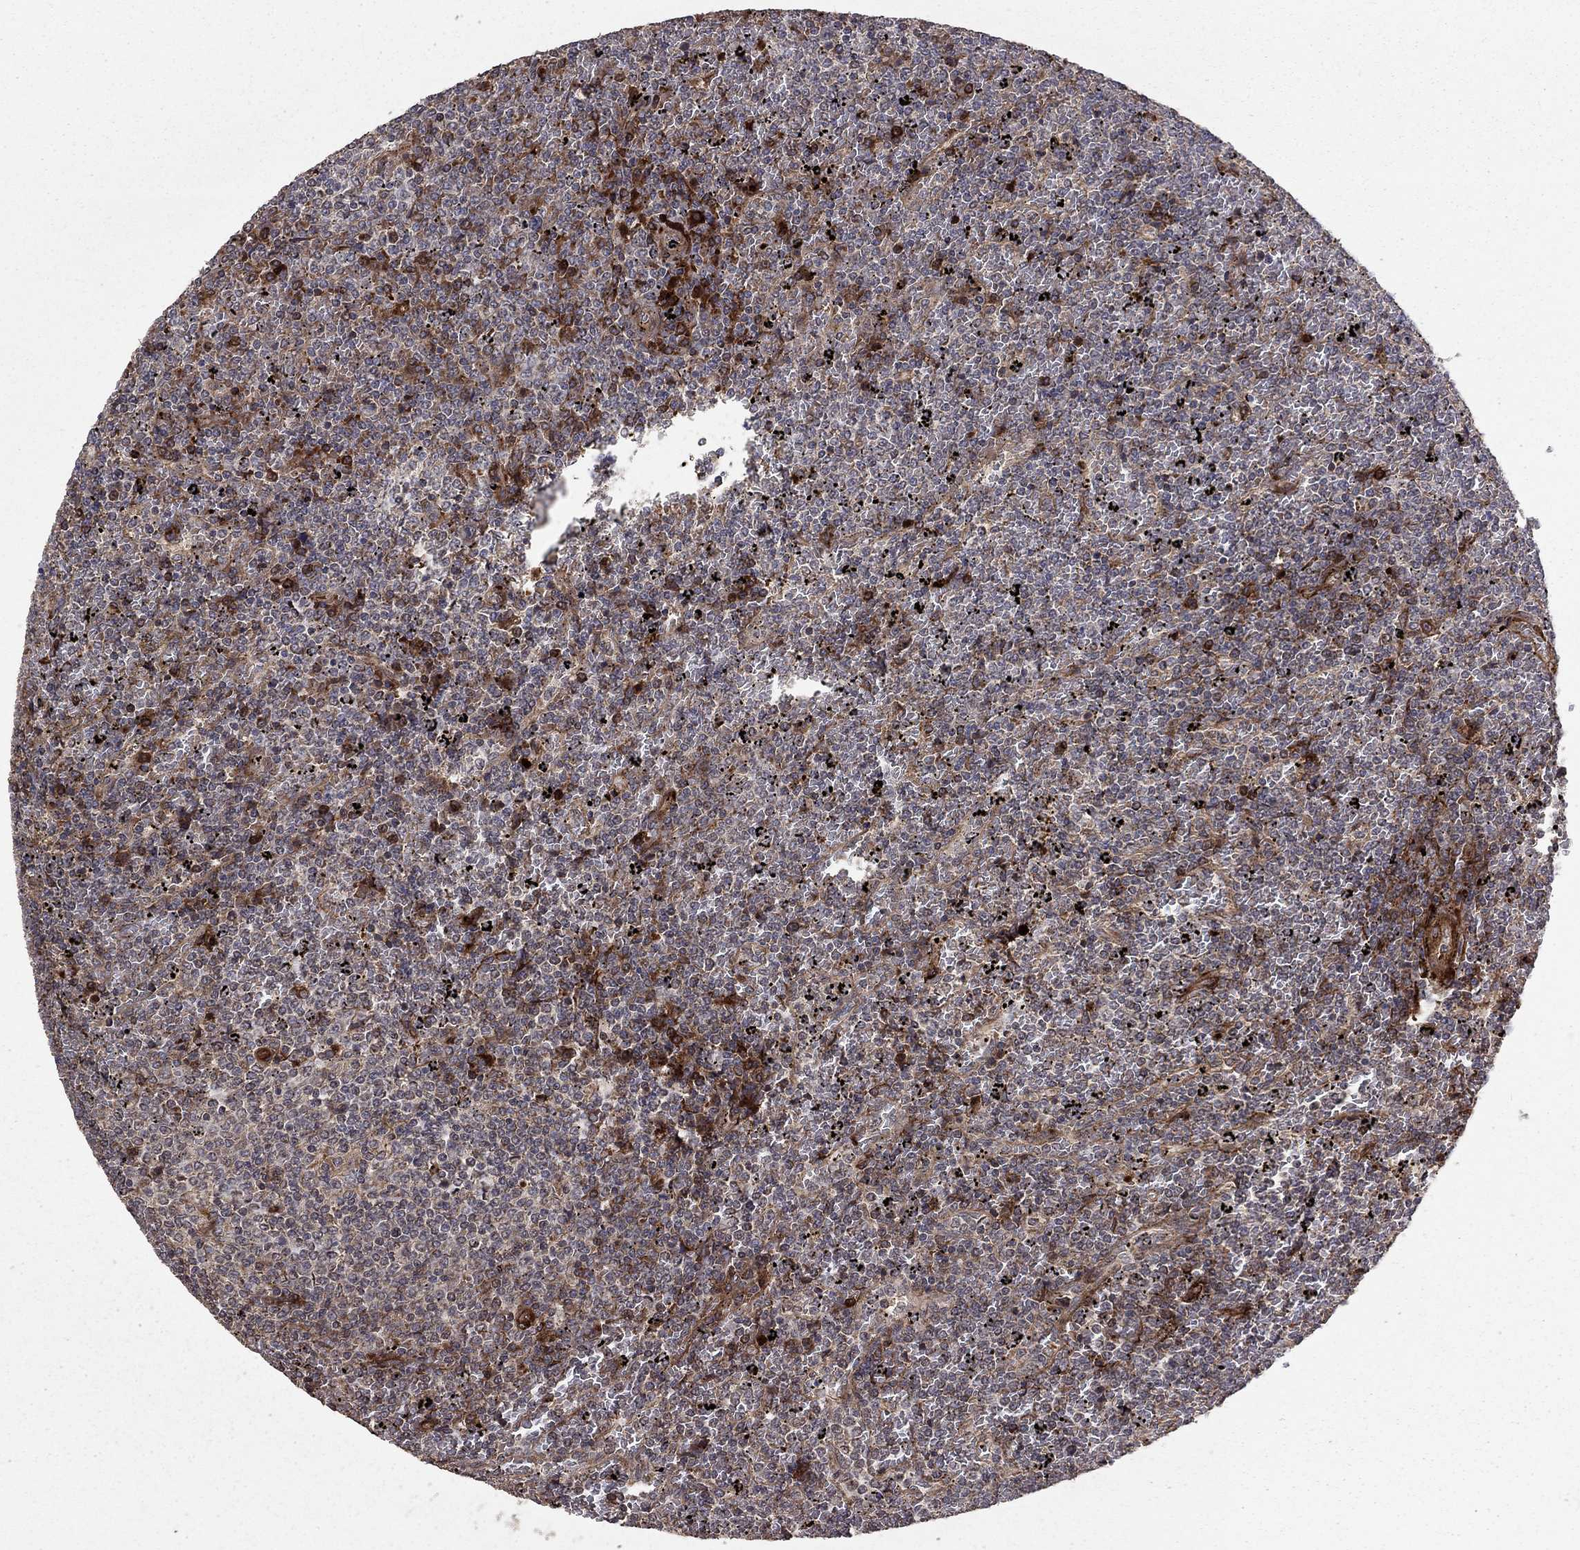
{"staining": {"intensity": "moderate", "quantity": "<25%", "location": "cytoplasmic/membranous"}, "tissue": "lymphoma", "cell_type": "Tumor cells", "image_type": "cancer", "snomed": [{"axis": "morphology", "description": "Malignant lymphoma, non-Hodgkin's type, Low grade"}, {"axis": "topography", "description": "Spleen"}], "caption": "An image showing moderate cytoplasmic/membranous positivity in approximately <25% of tumor cells in low-grade malignant lymphoma, non-Hodgkin's type, as visualized by brown immunohistochemical staining.", "gene": "COL18A1", "patient": {"sex": "female", "age": 77}}